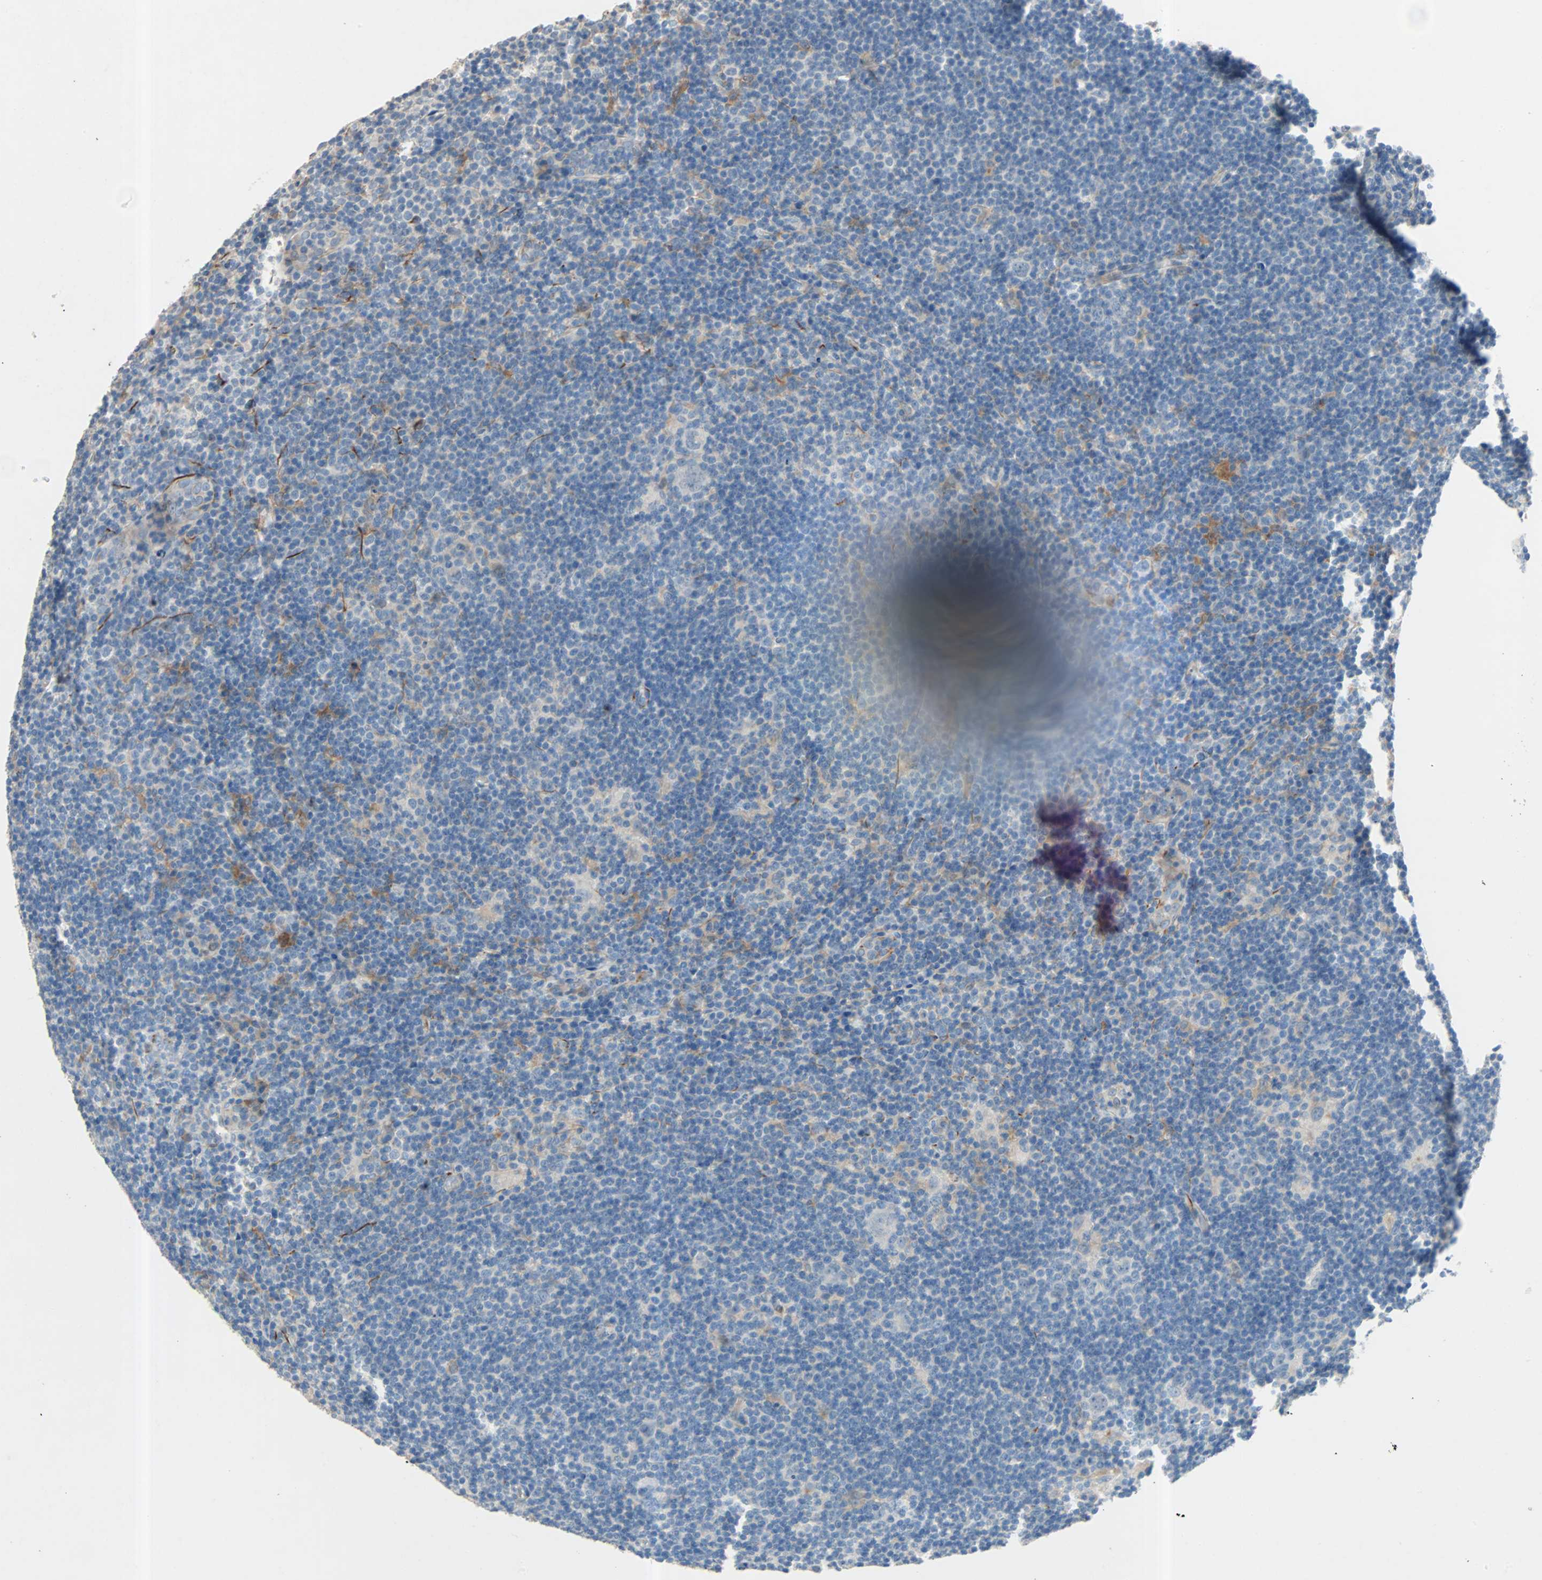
{"staining": {"intensity": "negative", "quantity": "none", "location": "none"}, "tissue": "lymphoma", "cell_type": "Tumor cells", "image_type": "cancer", "snomed": [{"axis": "morphology", "description": "Hodgkin's disease, NOS"}, {"axis": "topography", "description": "Lymph node"}], "caption": "This is an immunohistochemistry (IHC) micrograph of Hodgkin's disease. There is no staining in tumor cells.", "gene": "PCDHB2", "patient": {"sex": "female", "age": 57}}